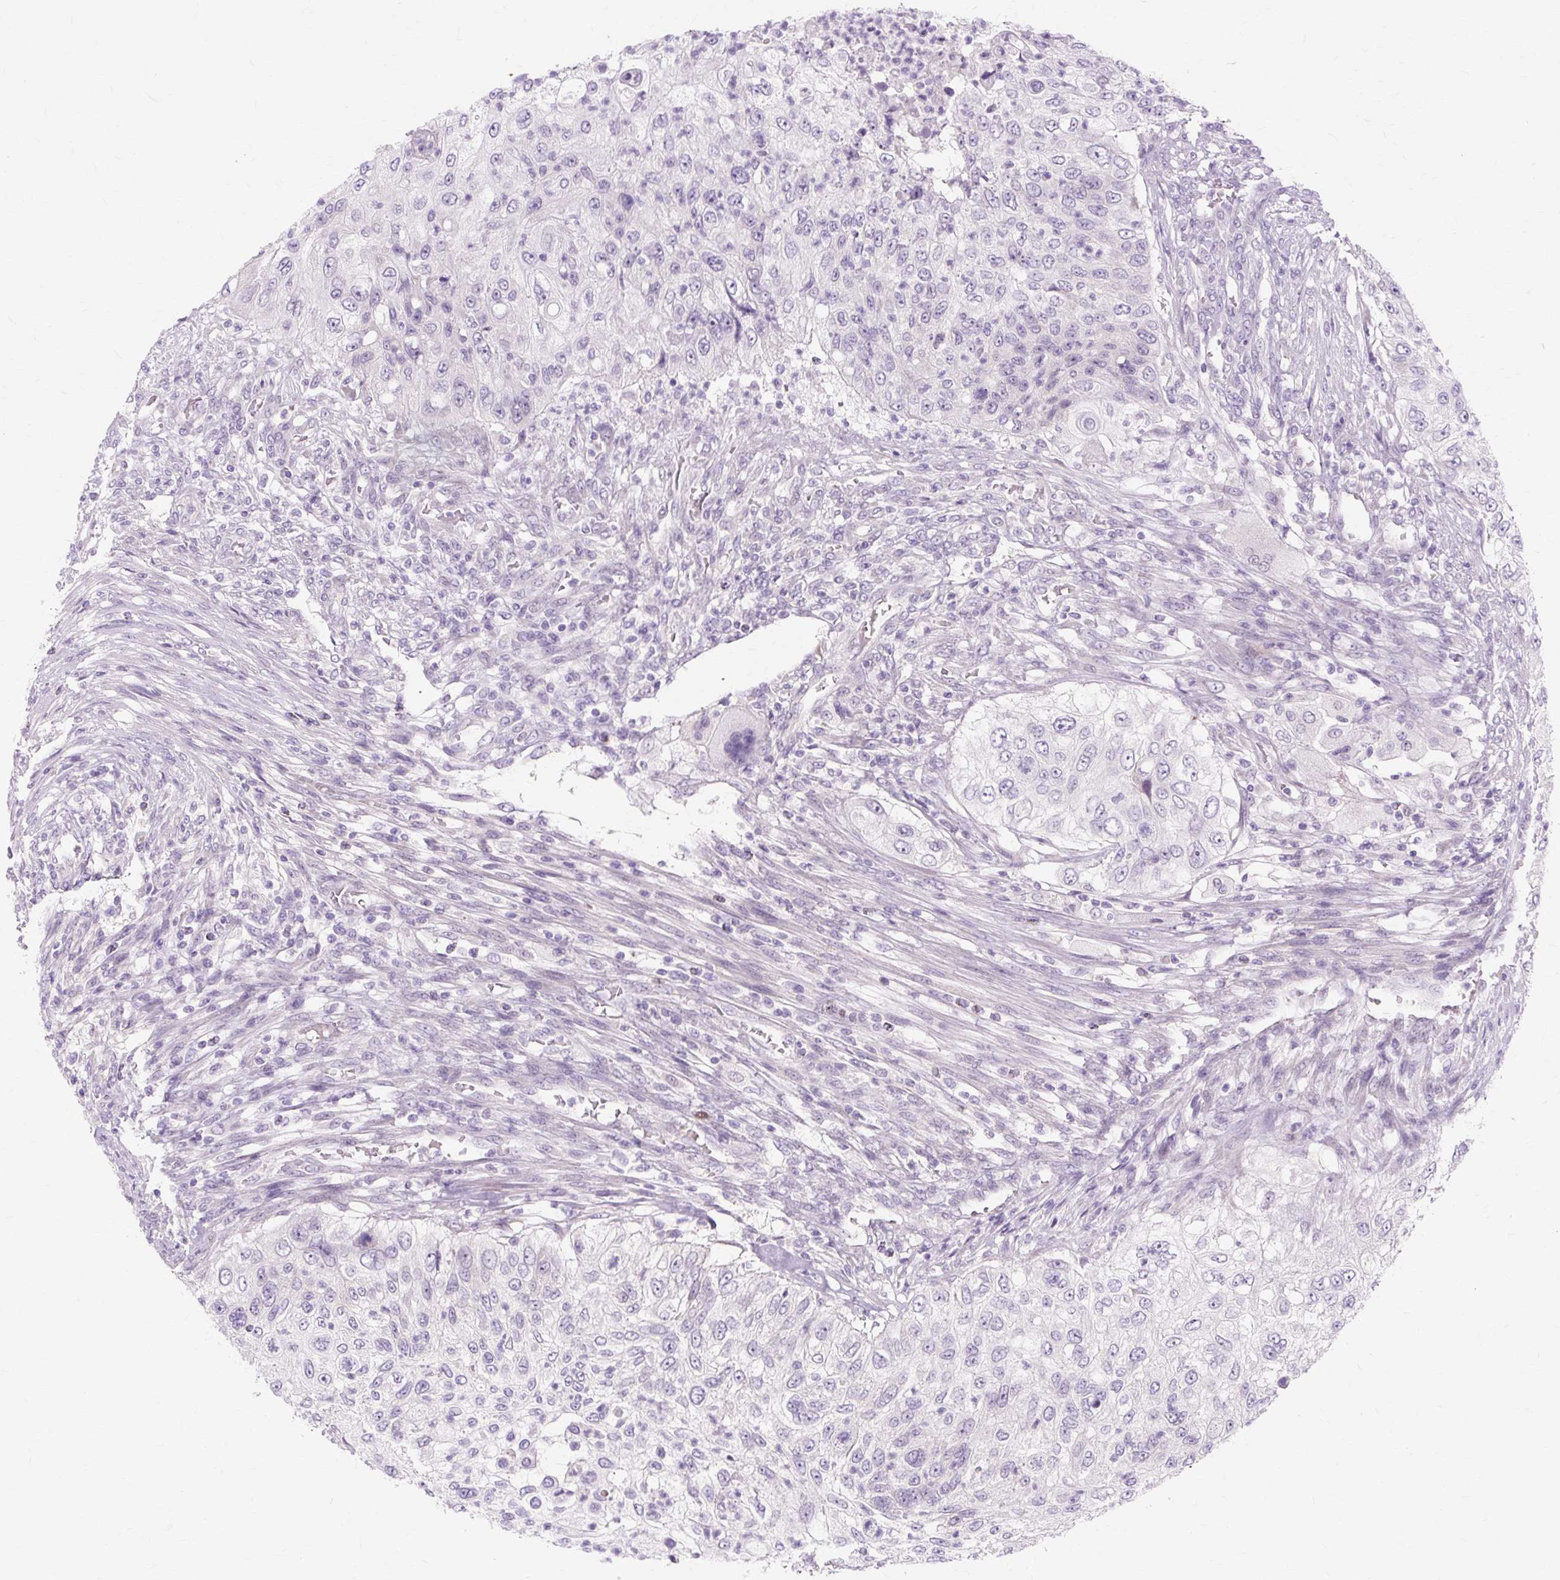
{"staining": {"intensity": "negative", "quantity": "none", "location": "none"}, "tissue": "urothelial cancer", "cell_type": "Tumor cells", "image_type": "cancer", "snomed": [{"axis": "morphology", "description": "Urothelial carcinoma, High grade"}, {"axis": "topography", "description": "Urinary bladder"}], "caption": "High power microscopy image of an IHC image of urothelial cancer, revealing no significant positivity in tumor cells.", "gene": "ZNF35", "patient": {"sex": "female", "age": 60}}